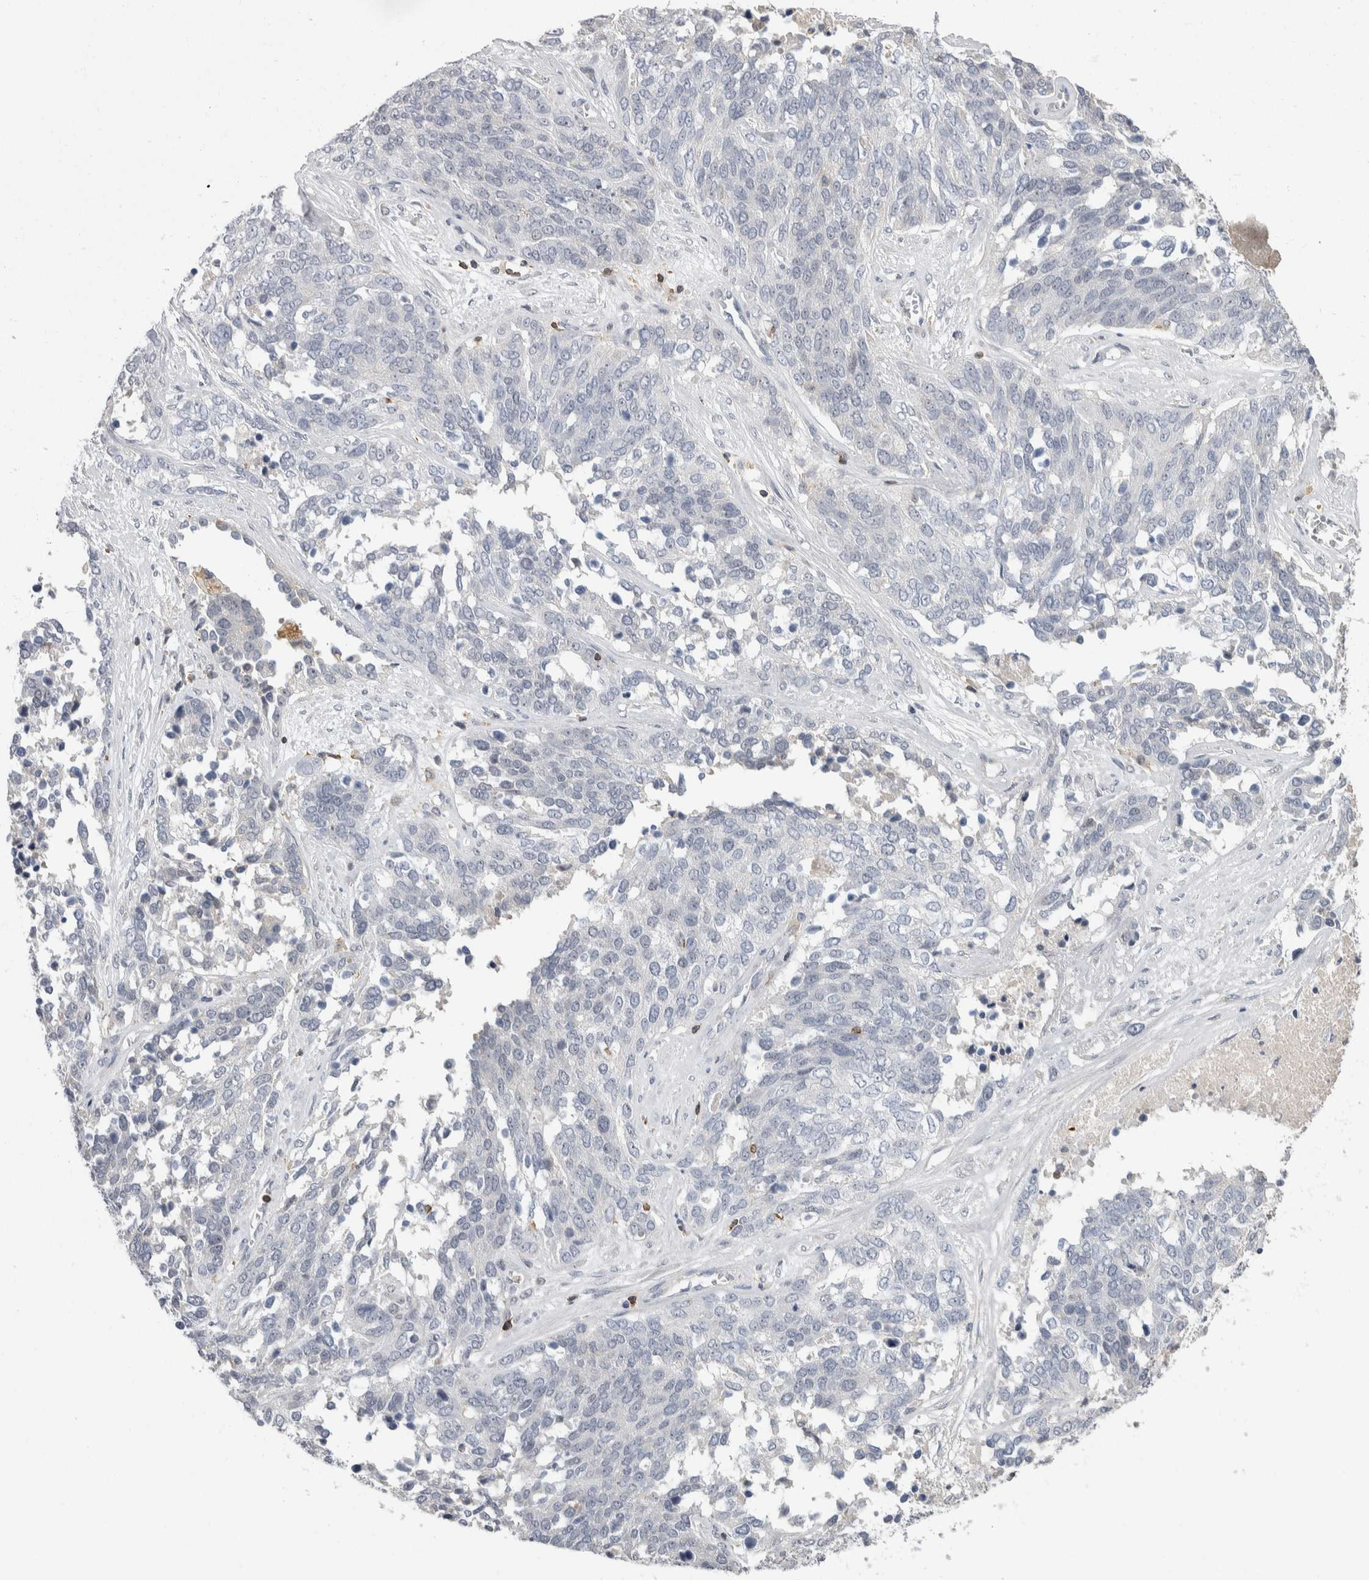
{"staining": {"intensity": "negative", "quantity": "none", "location": "none"}, "tissue": "ovarian cancer", "cell_type": "Tumor cells", "image_type": "cancer", "snomed": [{"axis": "morphology", "description": "Cystadenocarcinoma, serous, NOS"}, {"axis": "topography", "description": "Ovary"}], "caption": "Ovarian cancer stained for a protein using immunohistochemistry (IHC) displays no staining tumor cells.", "gene": "CEP295NL", "patient": {"sex": "female", "age": 44}}